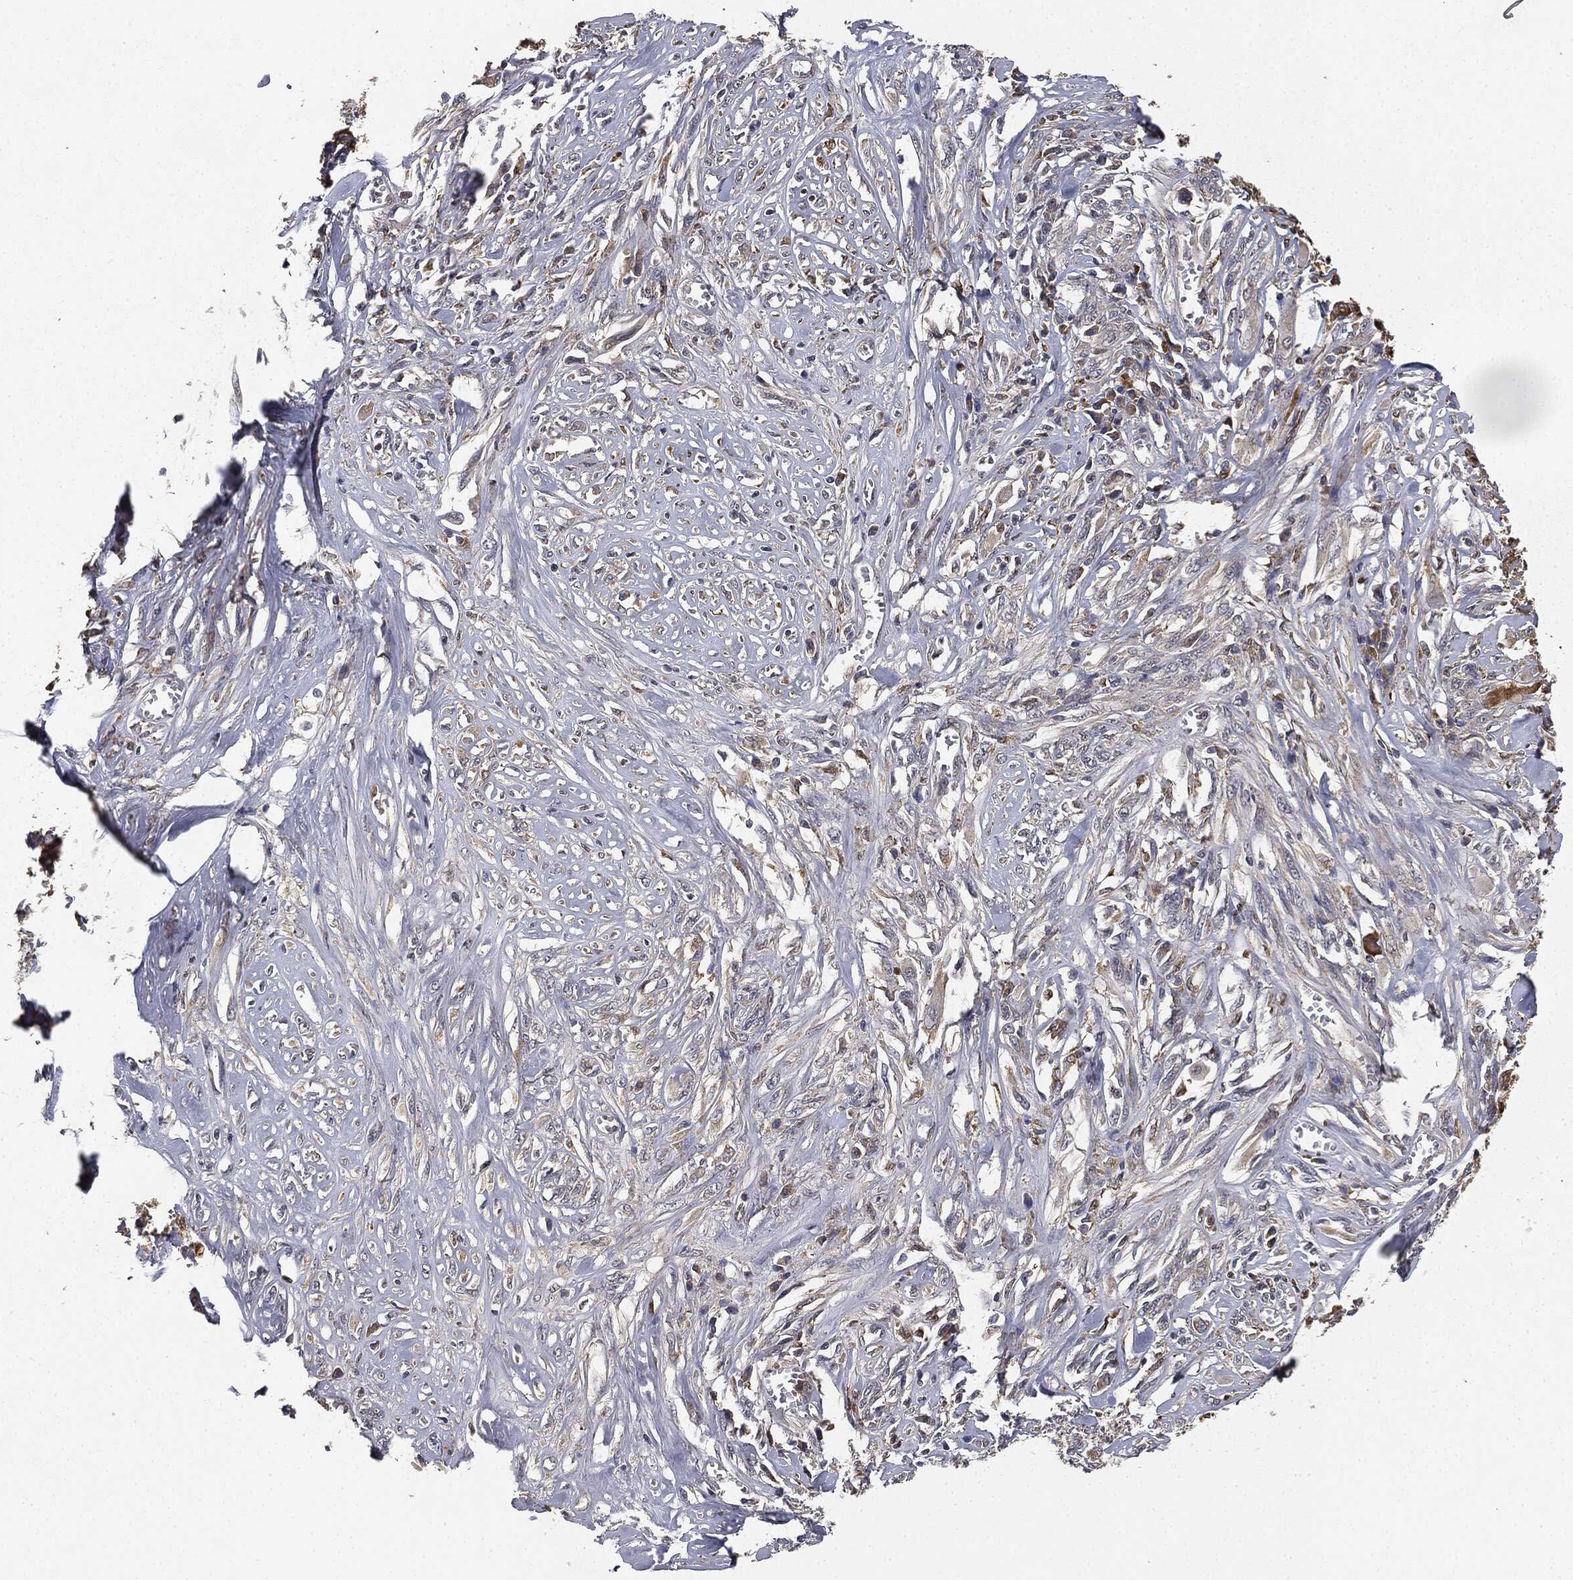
{"staining": {"intensity": "weak", "quantity": "<25%", "location": "cytoplasmic/membranous"}, "tissue": "melanoma", "cell_type": "Tumor cells", "image_type": "cancer", "snomed": [{"axis": "morphology", "description": "Malignant melanoma, NOS"}, {"axis": "topography", "description": "Skin"}], "caption": "The micrograph demonstrates no staining of tumor cells in malignant melanoma.", "gene": "MIER2", "patient": {"sex": "female", "age": 91}}